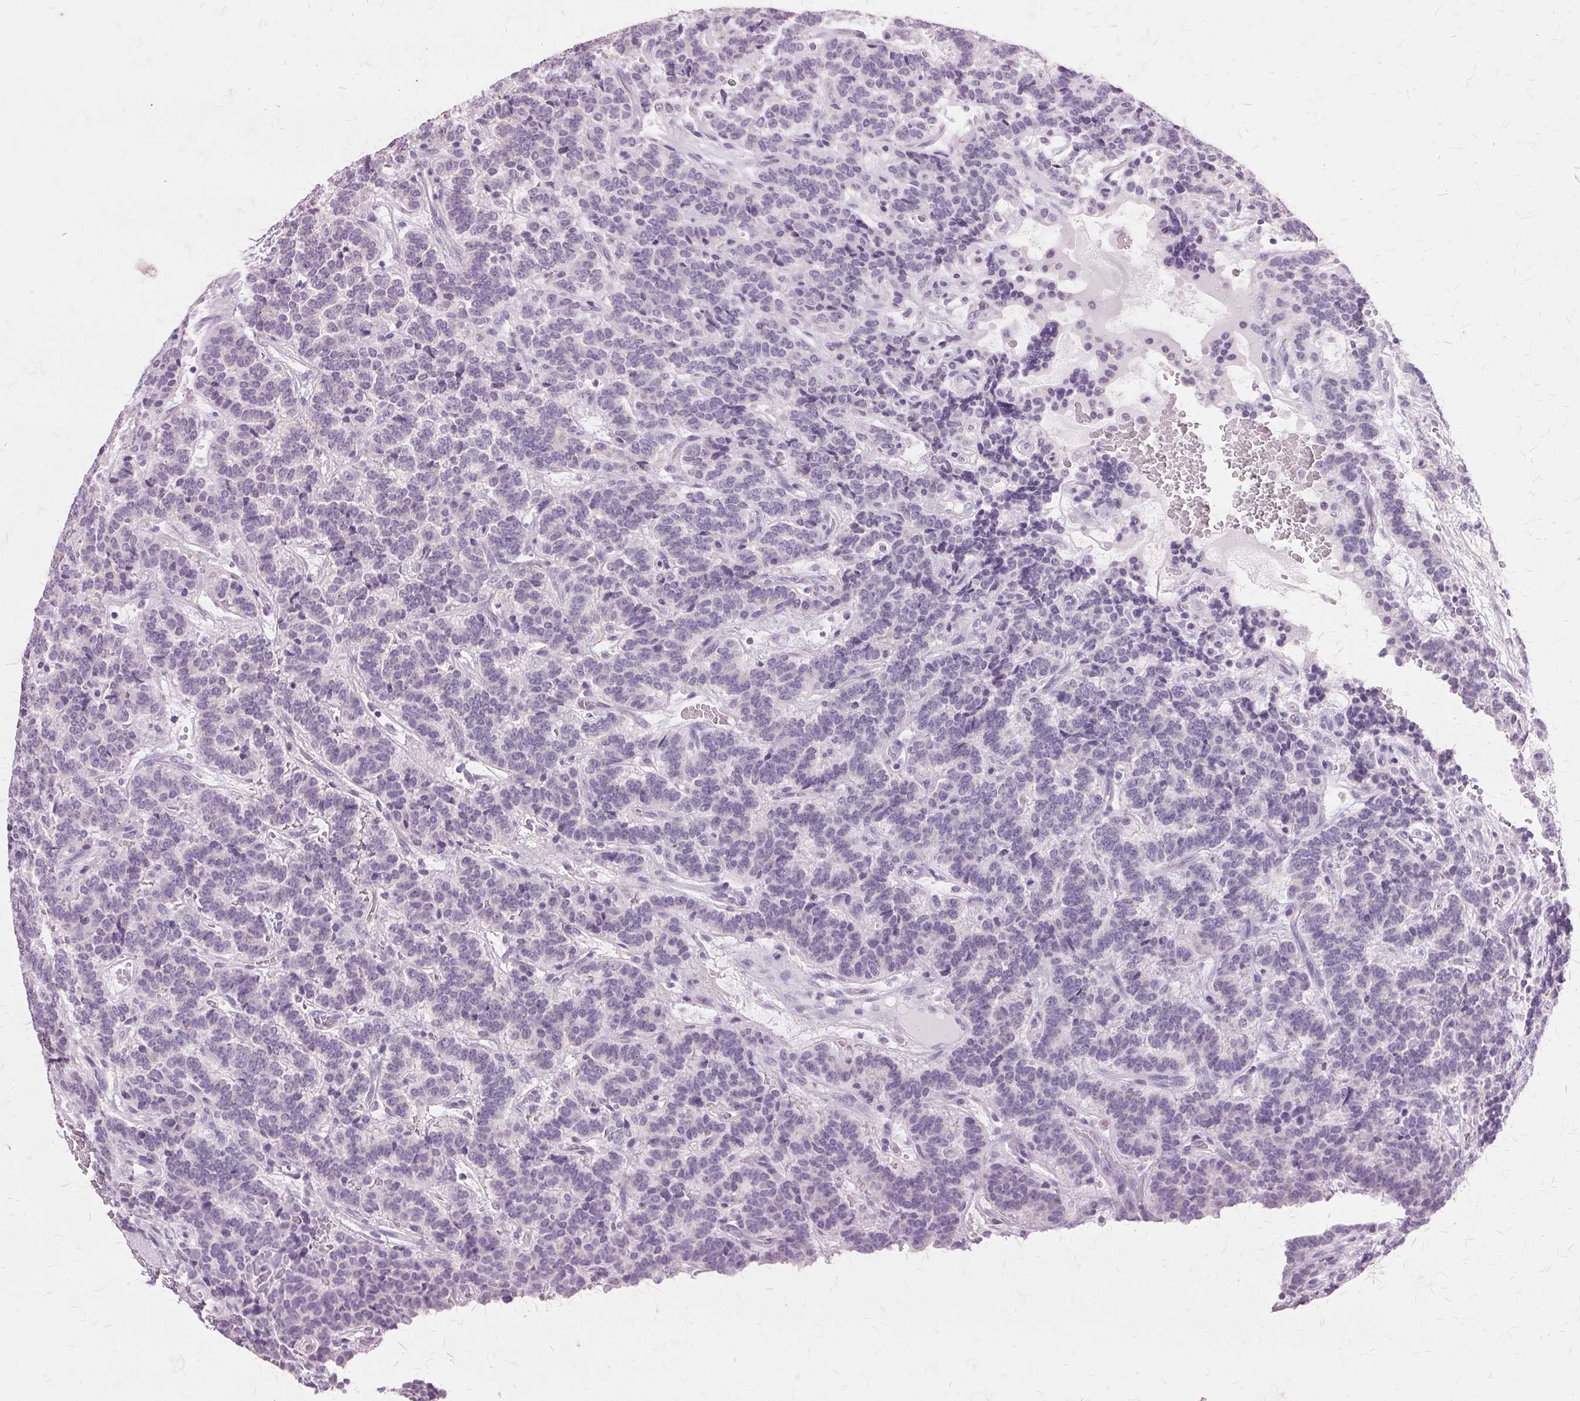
{"staining": {"intensity": "negative", "quantity": "none", "location": "none"}, "tissue": "carcinoid", "cell_type": "Tumor cells", "image_type": "cancer", "snomed": [{"axis": "morphology", "description": "Carcinoid, malignant, NOS"}, {"axis": "topography", "description": "Pancreas"}], "caption": "Tumor cells show no significant protein staining in malignant carcinoid. (DAB (3,3'-diaminobenzidine) immunohistochemistry (IHC), high magnification).", "gene": "SLC45A3", "patient": {"sex": "male", "age": 36}}